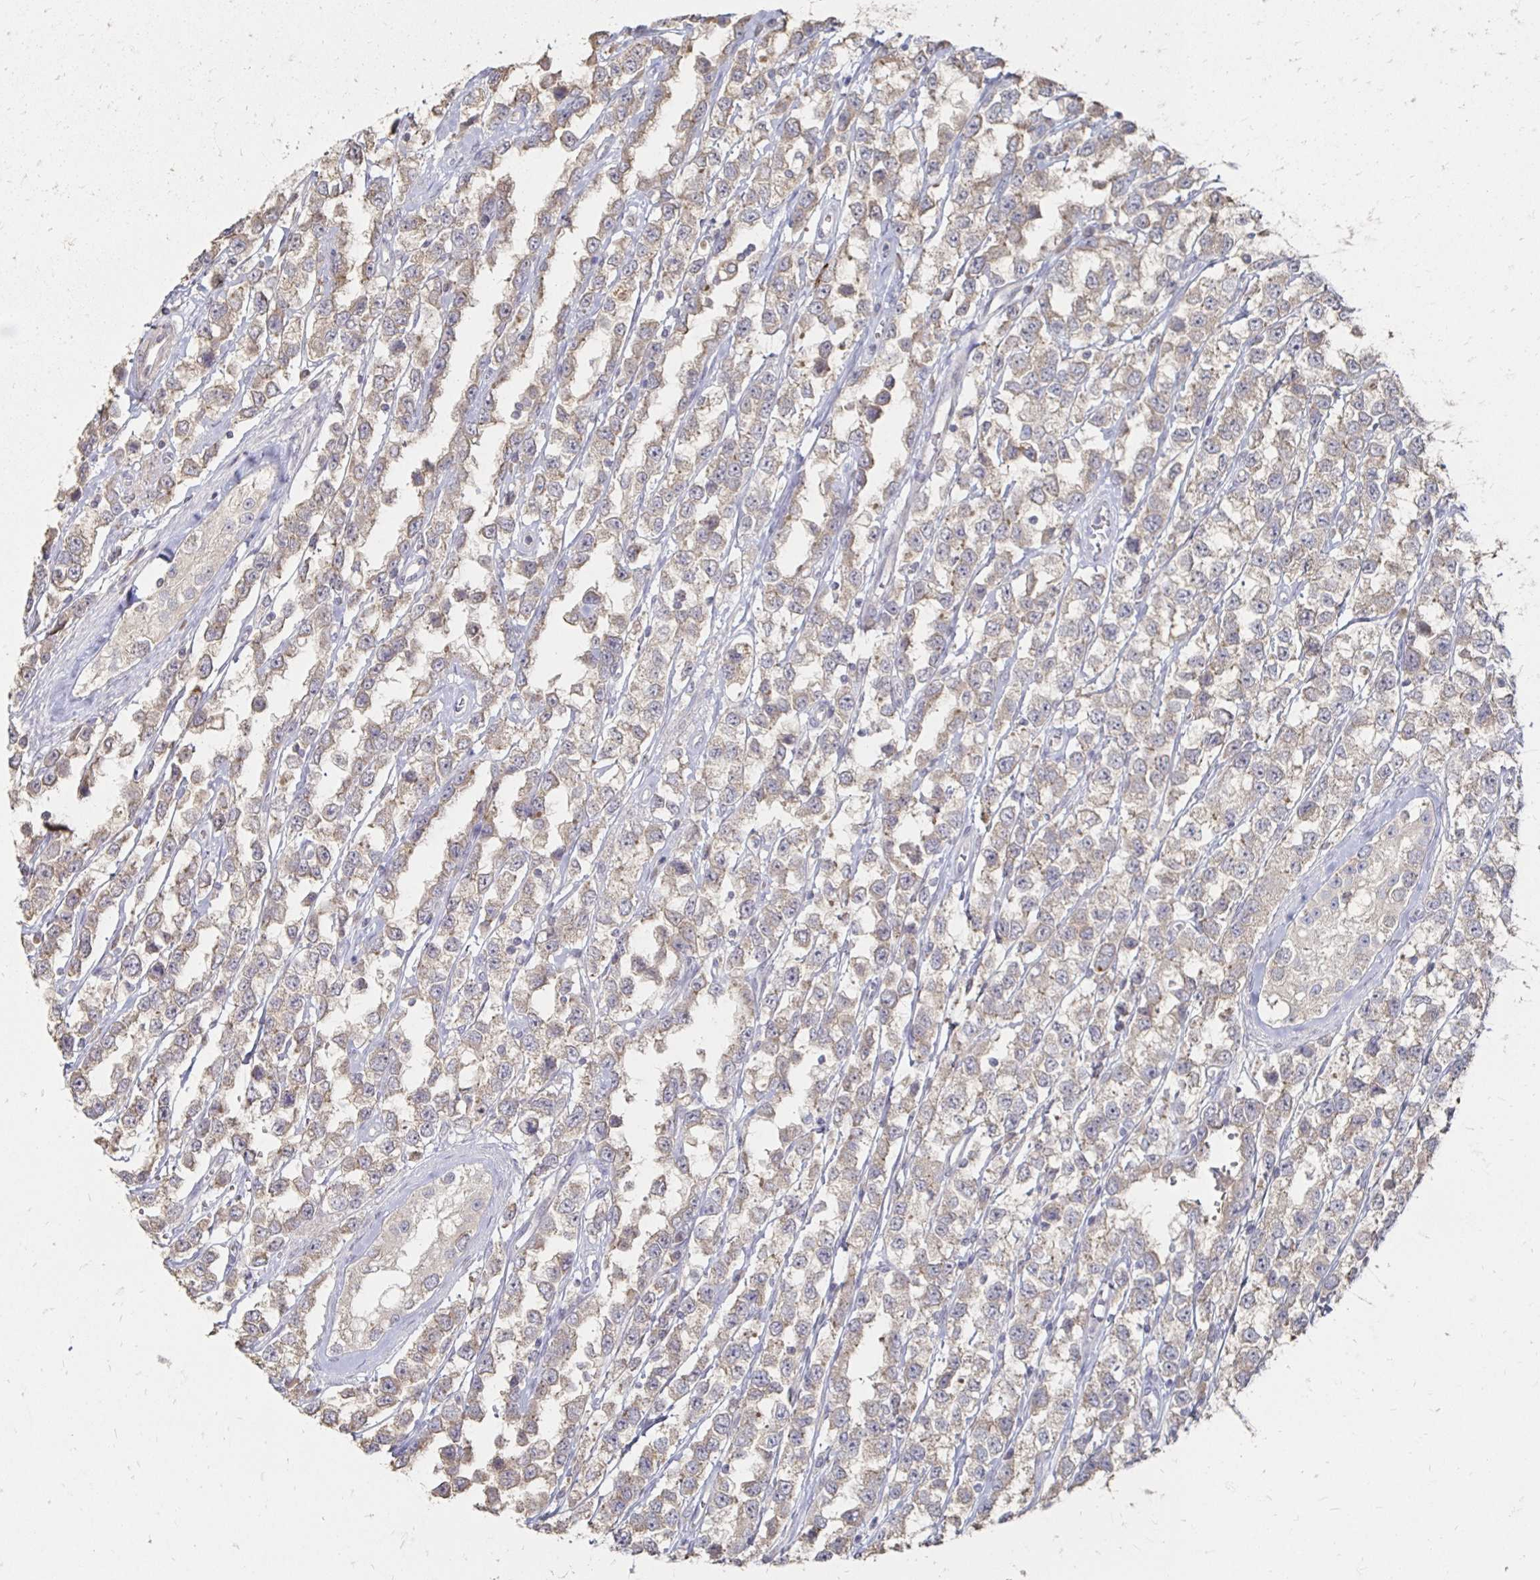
{"staining": {"intensity": "weak", "quantity": "<25%", "location": "cytoplasmic/membranous"}, "tissue": "testis cancer", "cell_type": "Tumor cells", "image_type": "cancer", "snomed": [{"axis": "morphology", "description": "Seminoma, NOS"}, {"axis": "topography", "description": "Testis"}], "caption": "Human testis seminoma stained for a protein using immunohistochemistry (IHC) exhibits no staining in tumor cells.", "gene": "ZNF727", "patient": {"sex": "male", "age": 34}}